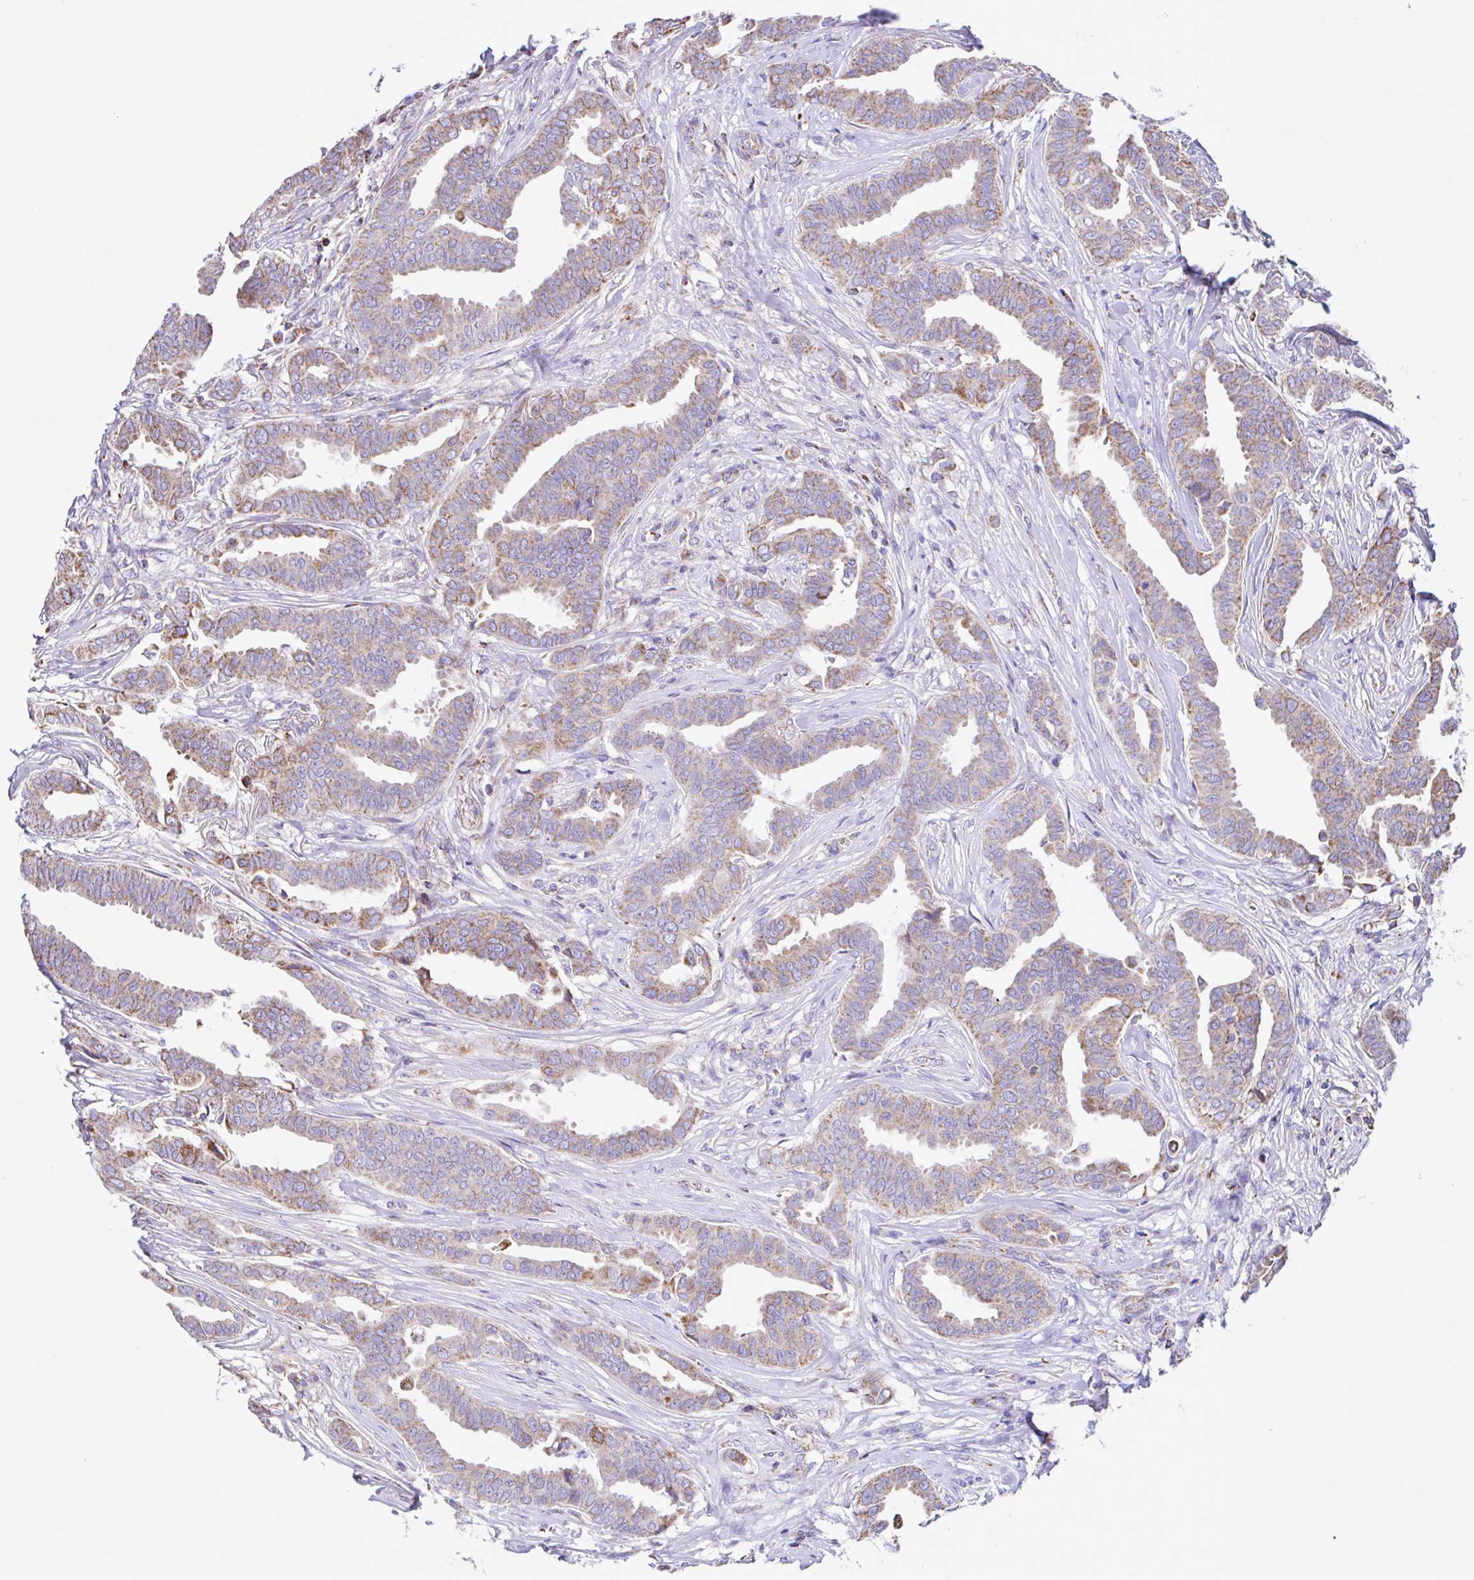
{"staining": {"intensity": "weak", "quantity": ">75%", "location": "cytoplasmic/membranous"}, "tissue": "breast cancer", "cell_type": "Tumor cells", "image_type": "cancer", "snomed": [{"axis": "morphology", "description": "Duct carcinoma"}, {"axis": "topography", "description": "Breast"}], "caption": "Protein expression by immunohistochemistry shows weak cytoplasmic/membranous positivity in approximately >75% of tumor cells in invasive ductal carcinoma (breast).", "gene": "PCMTD2", "patient": {"sex": "female", "age": 45}}